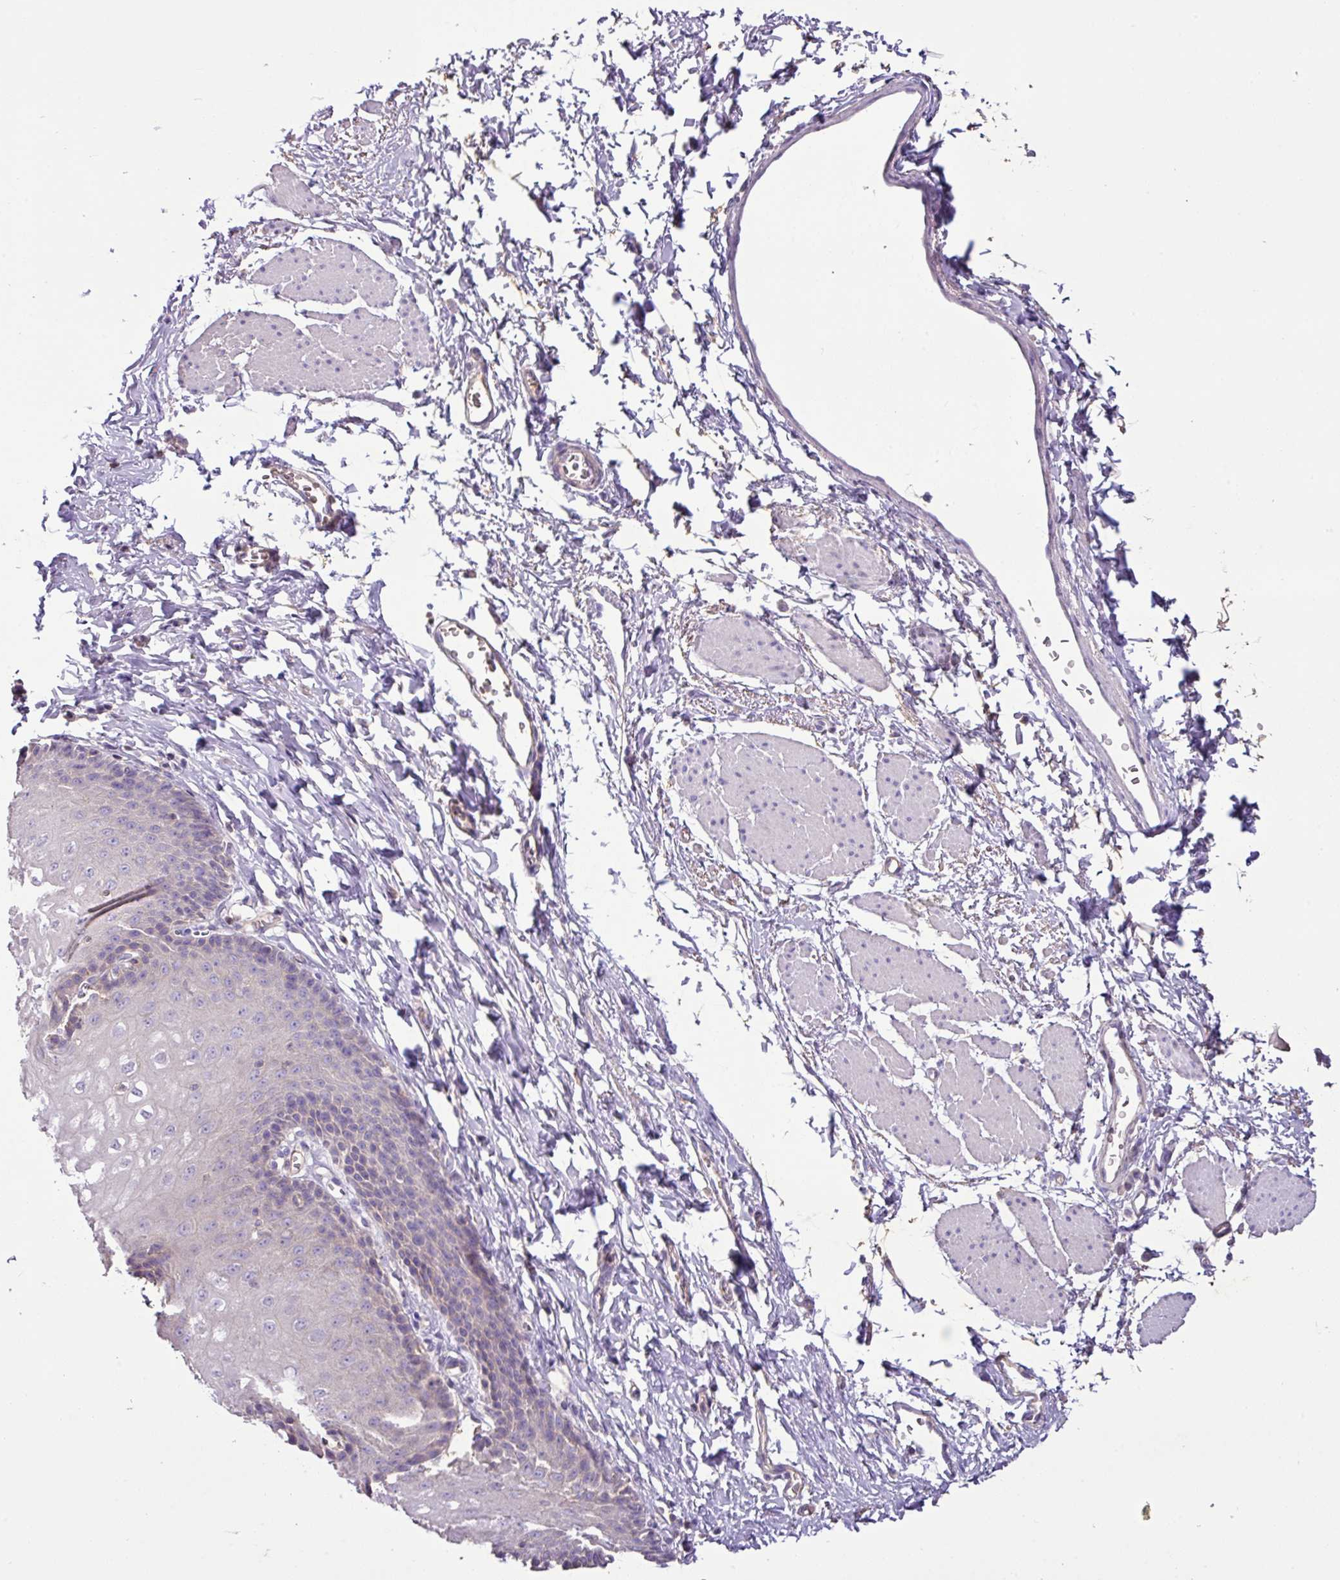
{"staining": {"intensity": "negative", "quantity": "none", "location": "none"}, "tissue": "esophagus", "cell_type": "Squamous epithelial cells", "image_type": "normal", "snomed": [{"axis": "morphology", "description": "Normal tissue, NOS"}, {"axis": "topography", "description": "Esophagus"}], "caption": "This is an immunohistochemistry image of benign esophagus. There is no positivity in squamous epithelial cells.", "gene": "AGR3", "patient": {"sex": "male", "age": 70}}